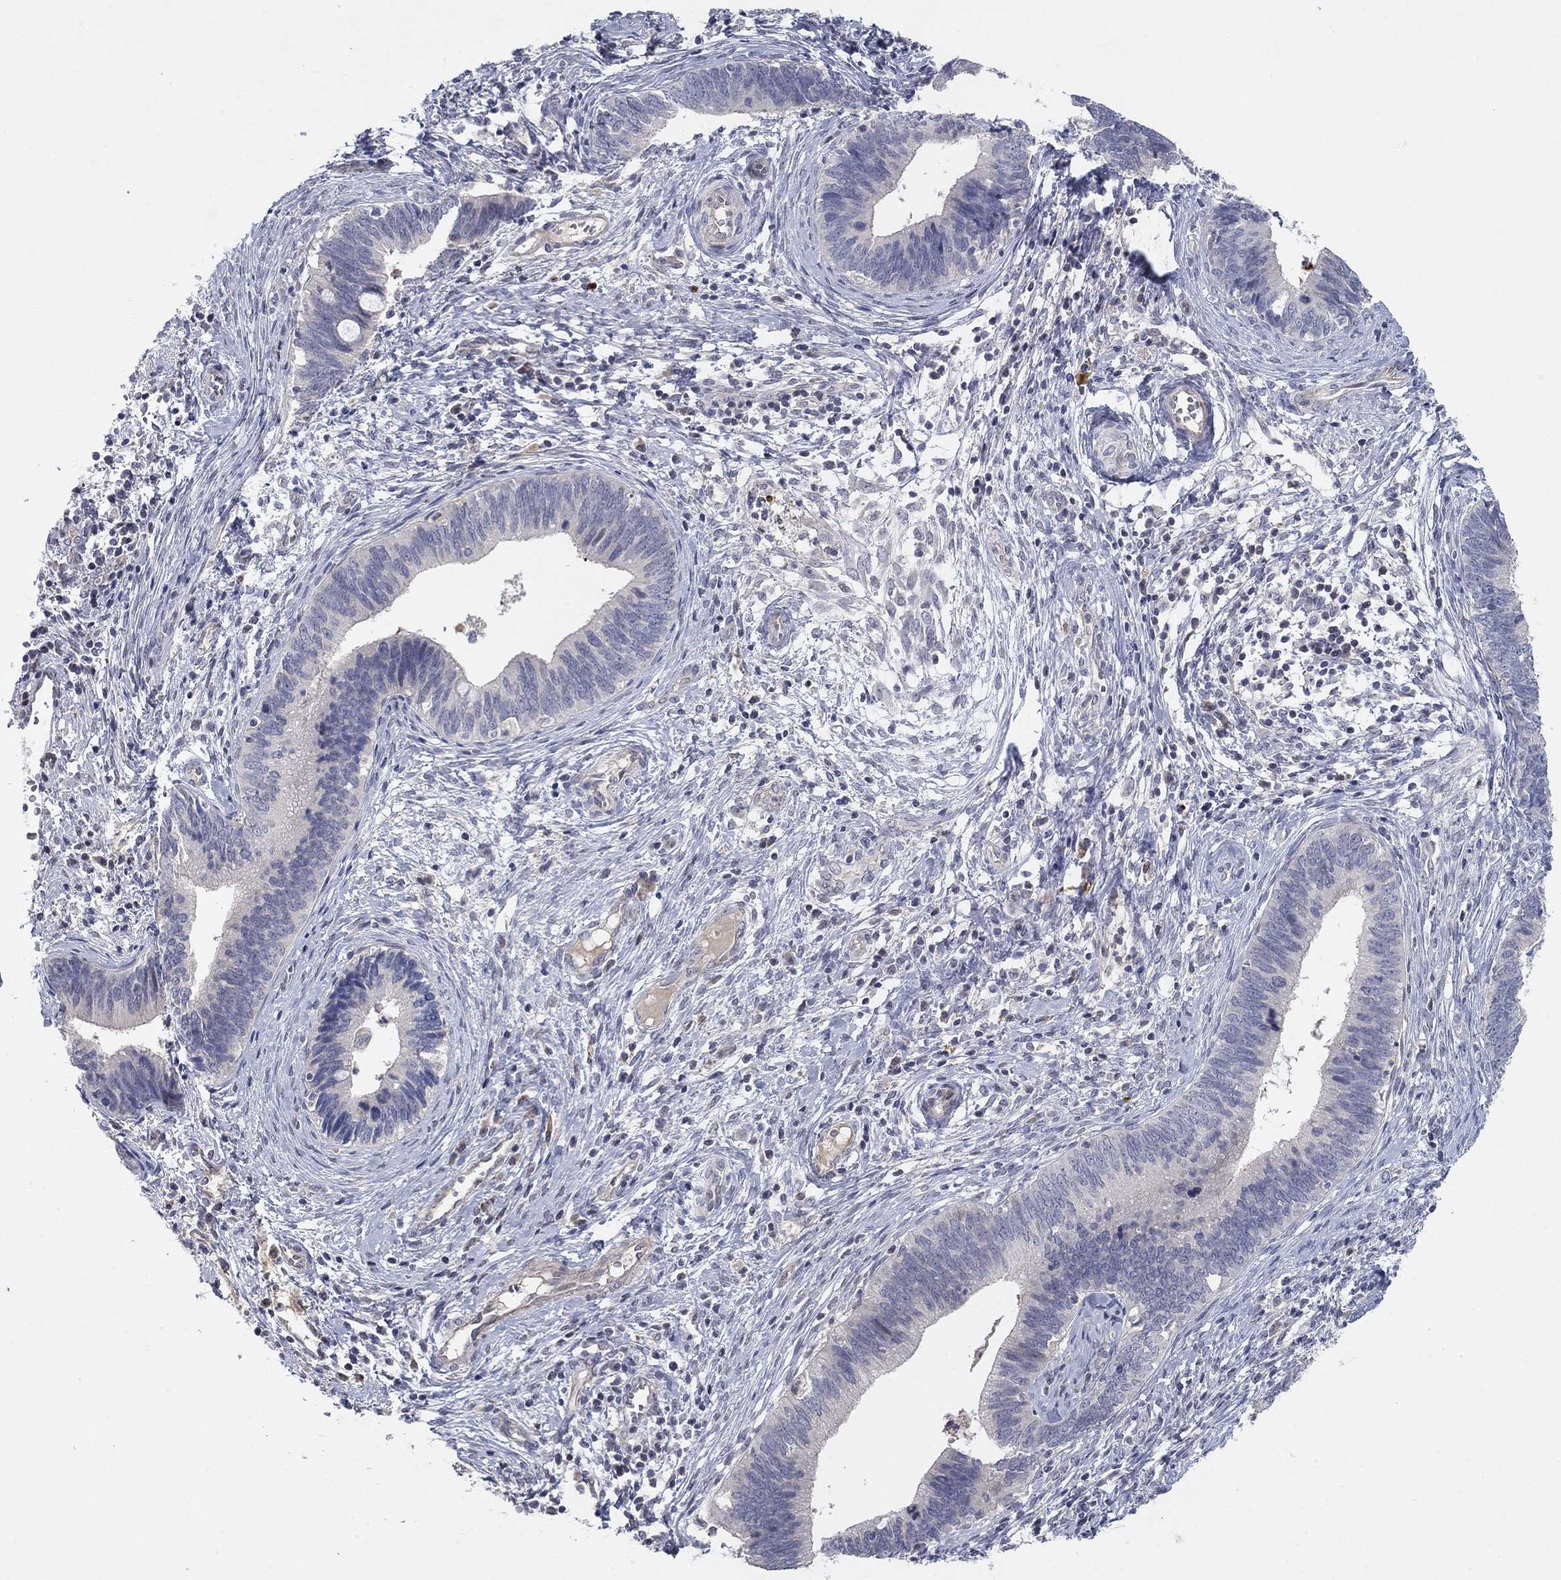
{"staining": {"intensity": "negative", "quantity": "none", "location": "none"}, "tissue": "cervical cancer", "cell_type": "Tumor cells", "image_type": "cancer", "snomed": [{"axis": "morphology", "description": "Adenocarcinoma, NOS"}, {"axis": "topography", "description": "Cervix"}], "caption": "The micrograph displays no staining of tumor cells in cervical cancer (adenocarcinoma).", "gene": "AMN1", "patient": {"sex": "female", "age": 42}}